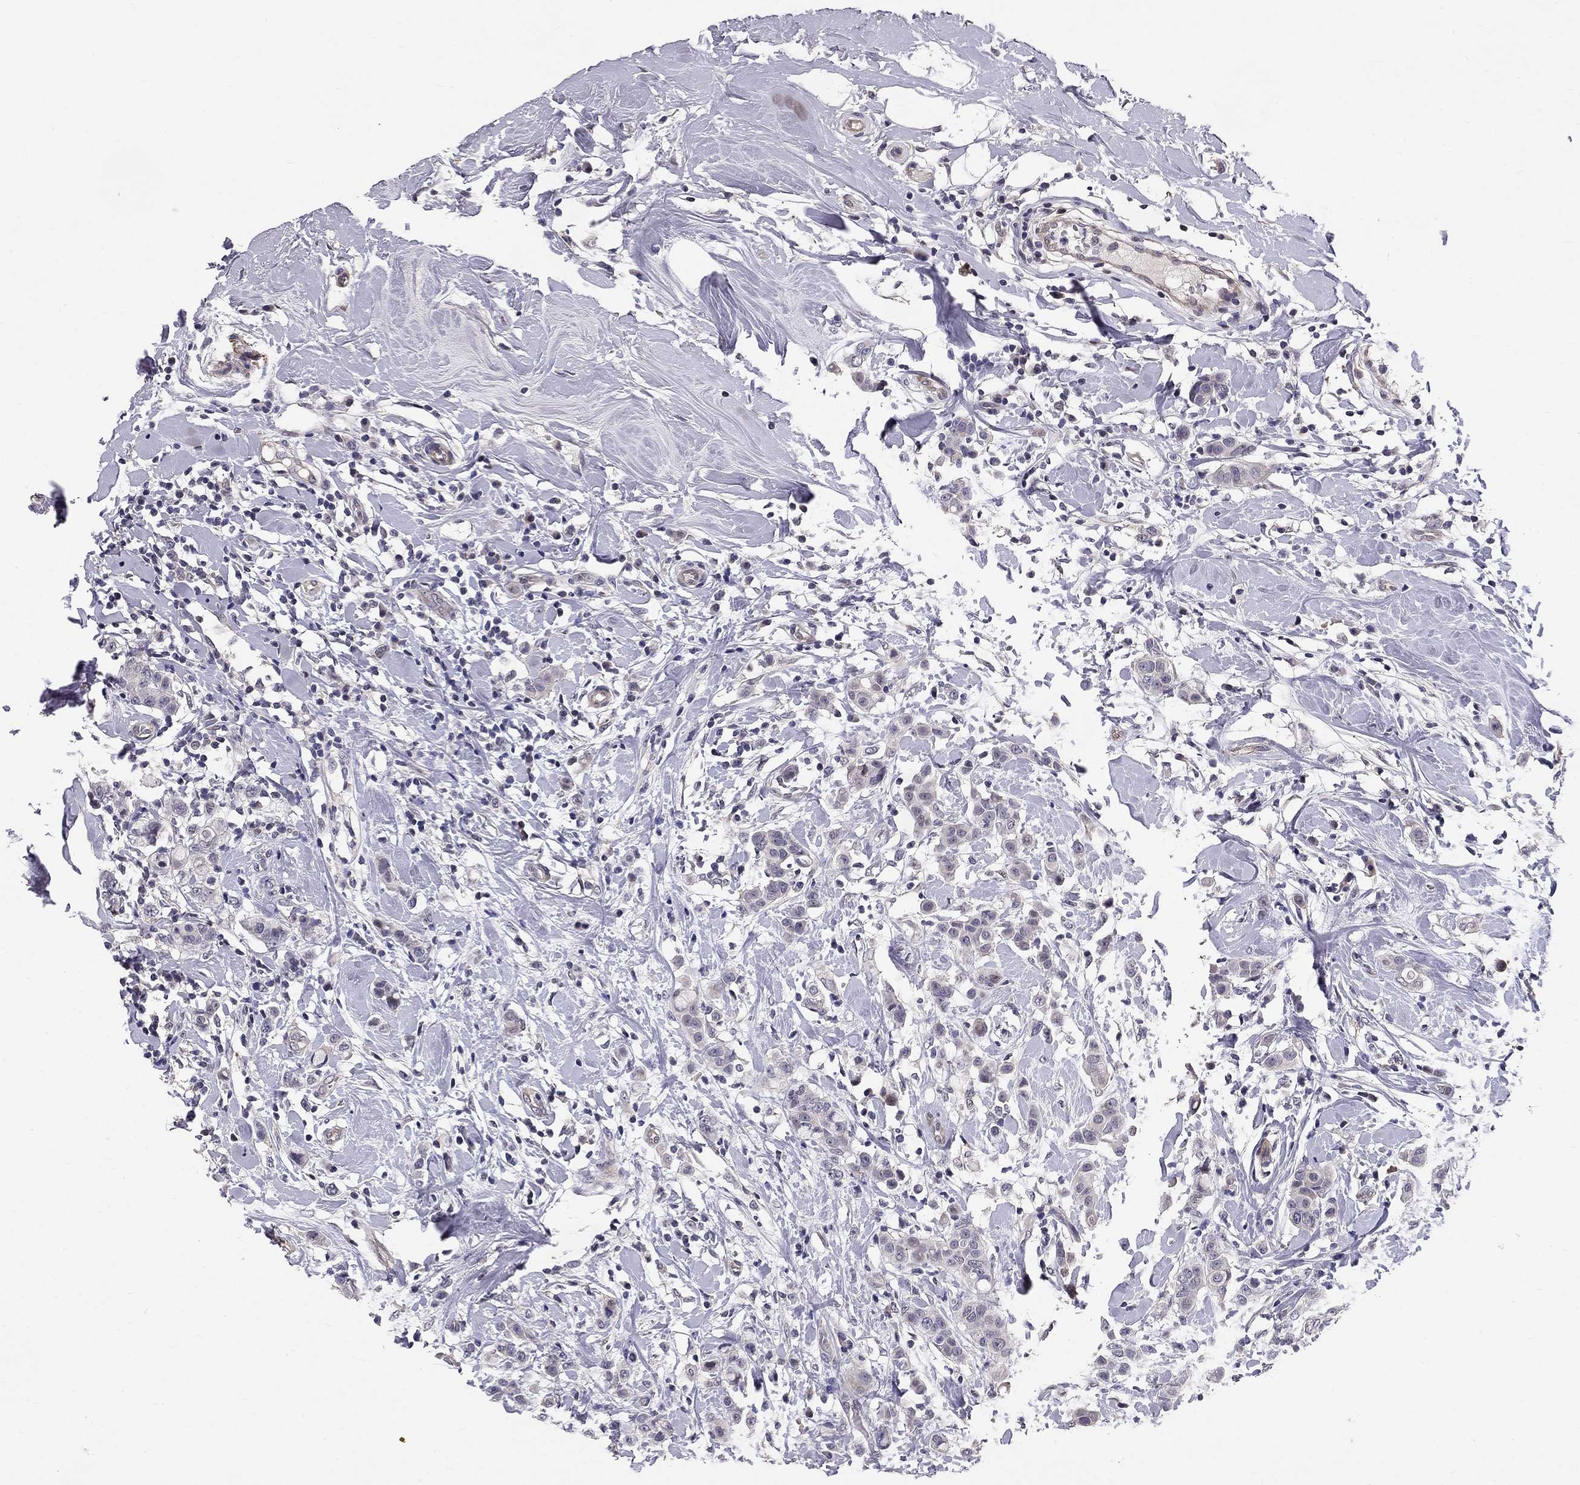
{"staining": {"intensity": "negative", "quantity": "none", "location": "none"}, "tissue": "breast cancer", "cell_type": "Tumor cells", "image_type": "cancer", "snomed": [{"axis": "morphology", "description": "Duct carcinoma"}, {"axis": "topography", "description": "Breast"}], "caption": "Immunohistochemistry photomicrograph of neoplastic tissue: human invasive ductal carcinoma (breast) stained with DAB shows no significant protein staining in tumor cells.", "gene": "GJB4", "patient": {"sex": "female", "age": 27}}